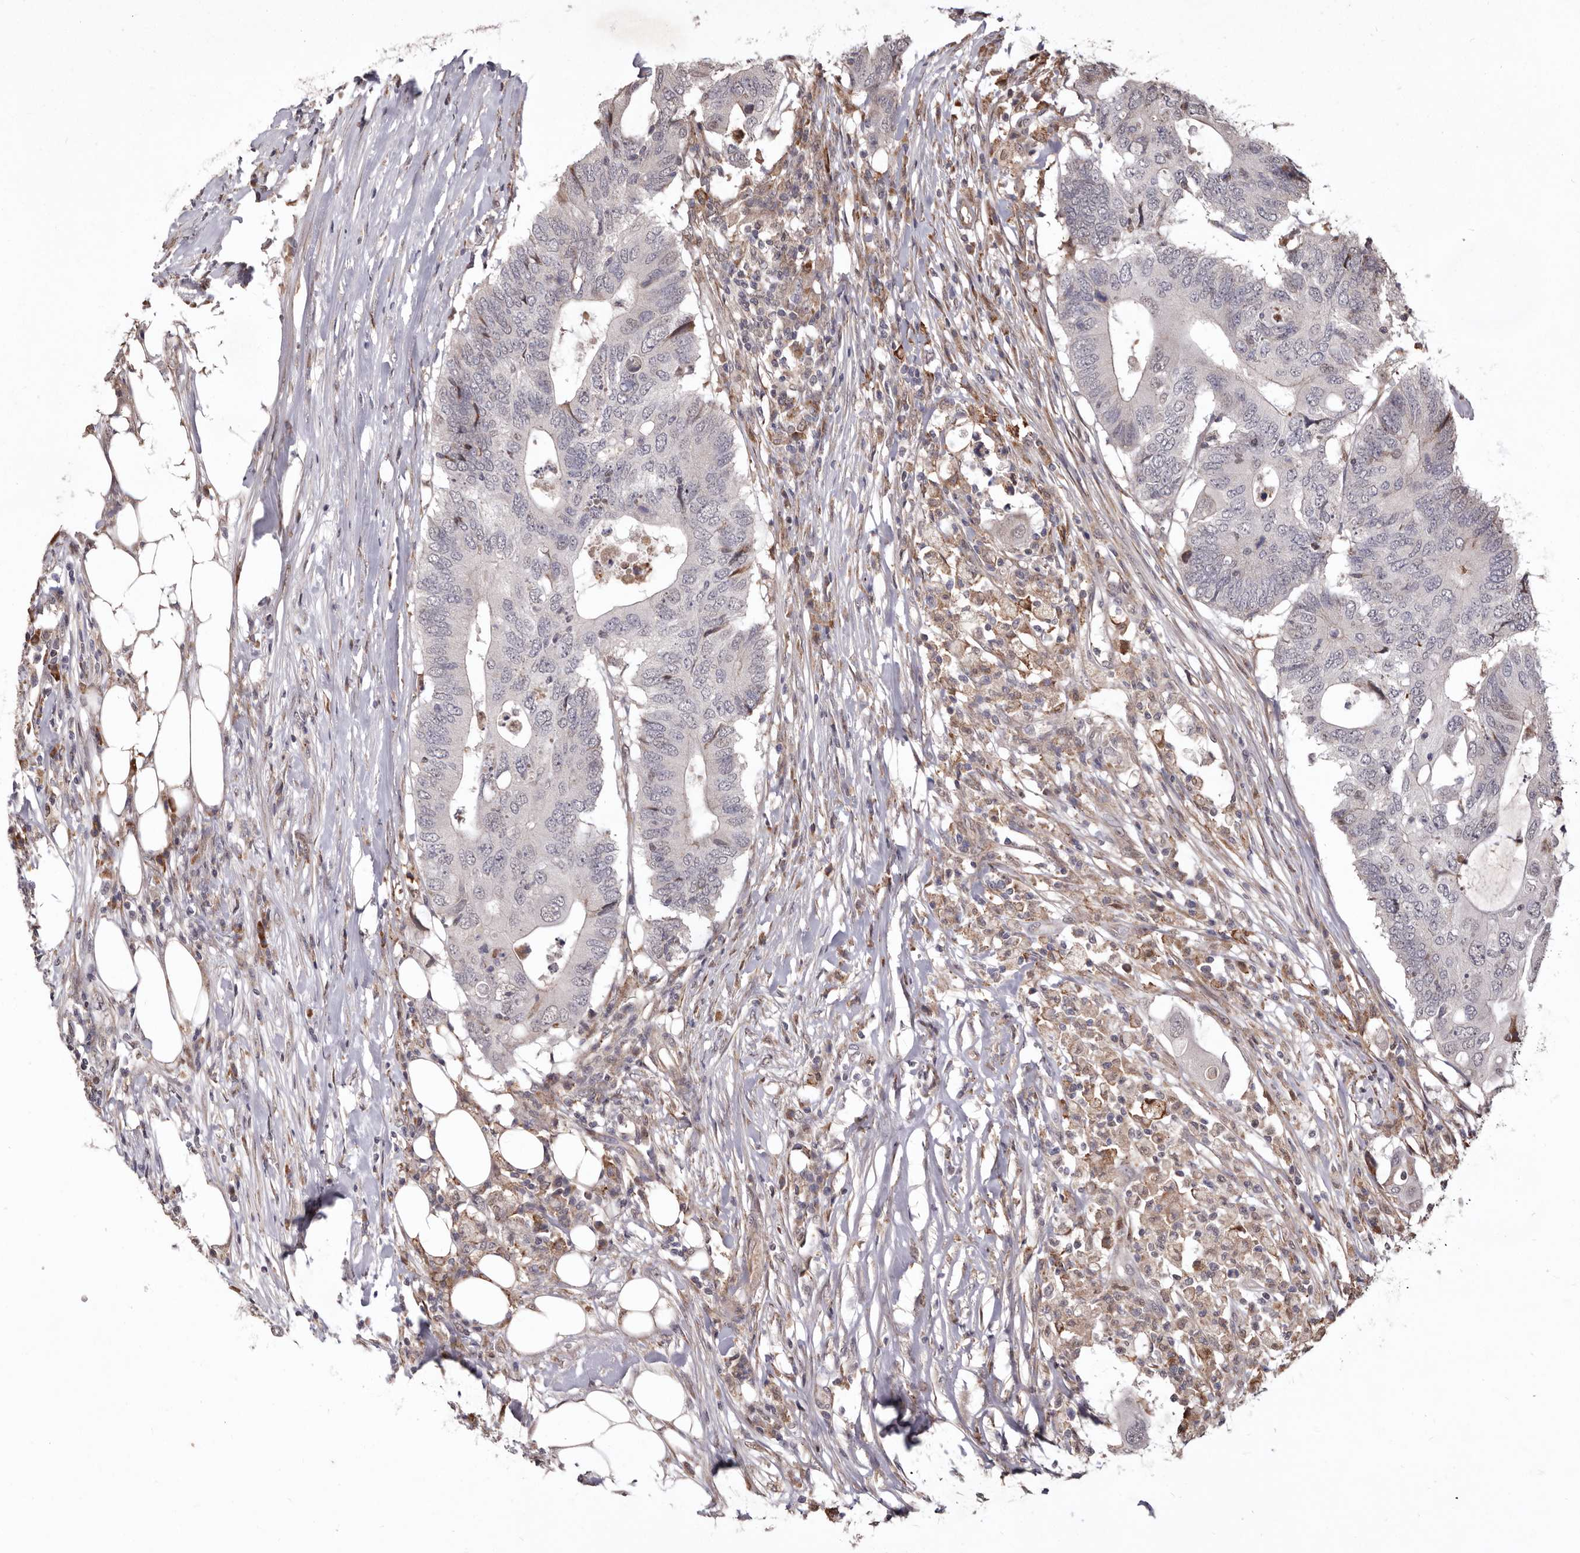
{"staining": {"intensity": "negative", "quantity": "none", "location": "none"}, "tissue": "colorectal cancer", "cell_type": "Tumor cells", "image_type": "cancer", "snomed": [{"axis": "morphology", "description": "Adenocarcinoma, NOS"}, {"axis": "topography", "description": "Colon"}], "caption": "This is an immunohistochemistry photomicrograph of colorectal adenocarcinoma. There is no staining in tumor cells.", "gene": "RRM2B", "patient": {"sex": "male", "age": 71}}